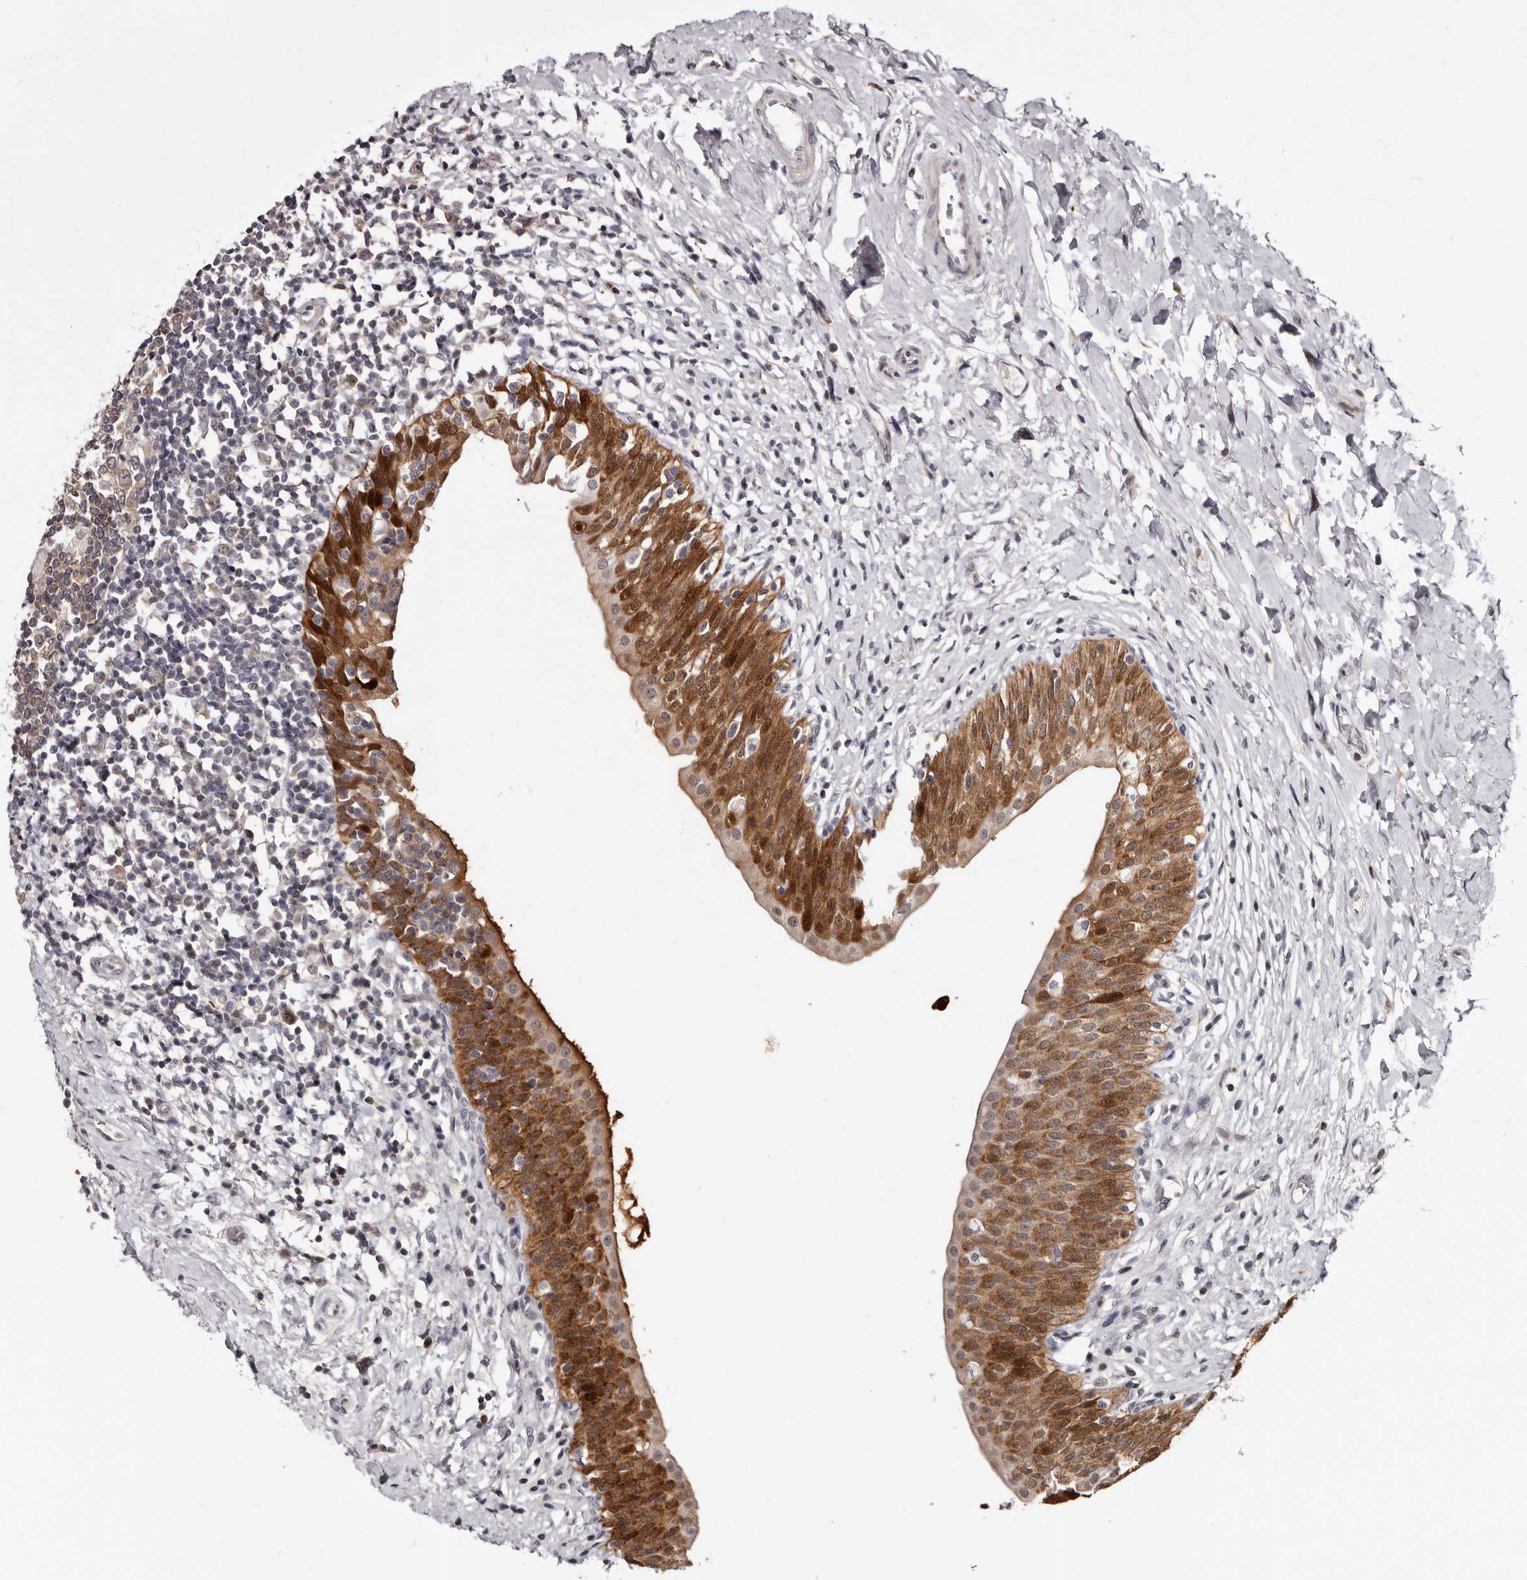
{"staining": {"intensity": "strong", "quantity": "25%-75%", "location": "cytoplasmic/membranous,nuclear"}, "tissue": "urinary bladder", "cell_type": "Urothelial cells", "image_type": "normal", "snomed": [{"axis": "morphology", "description": "Normal tissue, NOS"}, {"axis": "topography", "description": "Urinary bladder"}], "caption": "Immunohistochemistry (IHC) photomicrograph of unremarkable urinary bladder: urinary bladder stained using immunohistochemistry demonstrates high levels of strong protein expression localized specifically in the cytoplasmic/membranous,nuclear of urothelial cells, appearing as a cytoplasmic/membranous,nuclear brown color.", "gene": "PHF20L1", "patient": {"sex": "male", "age": 83}}